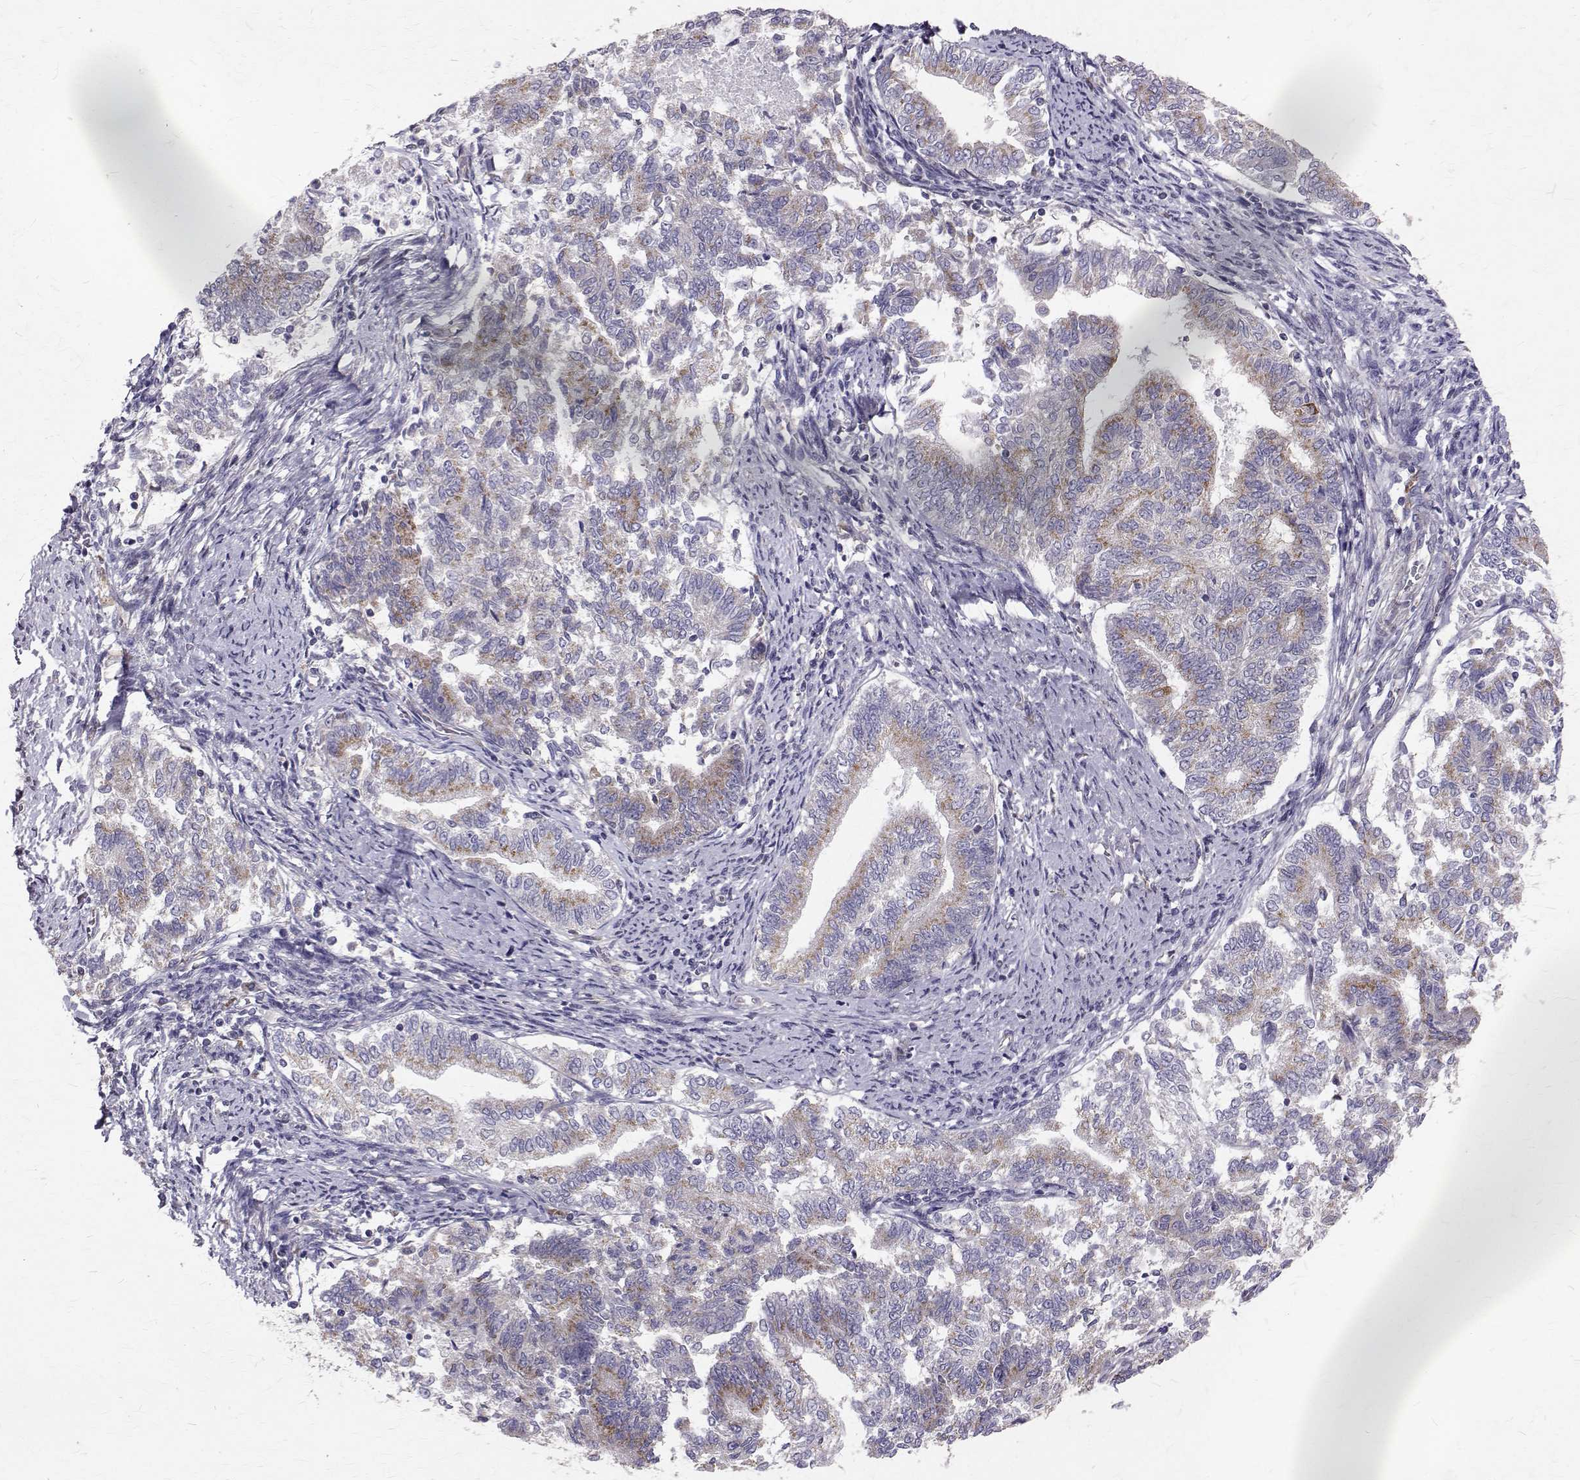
{"staining": {"intensity": "weak", "quantity": "25%-75%", "location": "cytoplasmic/membranous"}, "tissue": "endometrial cancer", "cell_type": "Tumor cells", "image_type": "cancer", "snomed": [{"axis": "morphology", "description": "Adenocarcinoma, NOS"}, {"axis": "topography", "description": "Endometrium"}], "caption": "DAB (3,3'-diaminobenzidine) immunohistochemical staining of adenocarcinoma (endometrial) reveals weak cytoplasmic/membranous protein staining in approximately 25%-75% of tumor cells. (Stains: DAB in brown, nuclei in blue, Microscopy: brightfield microscopy at high magnification).", "gene": "ARFGAP1", "patient": {"sex": "female", "age": 65}}